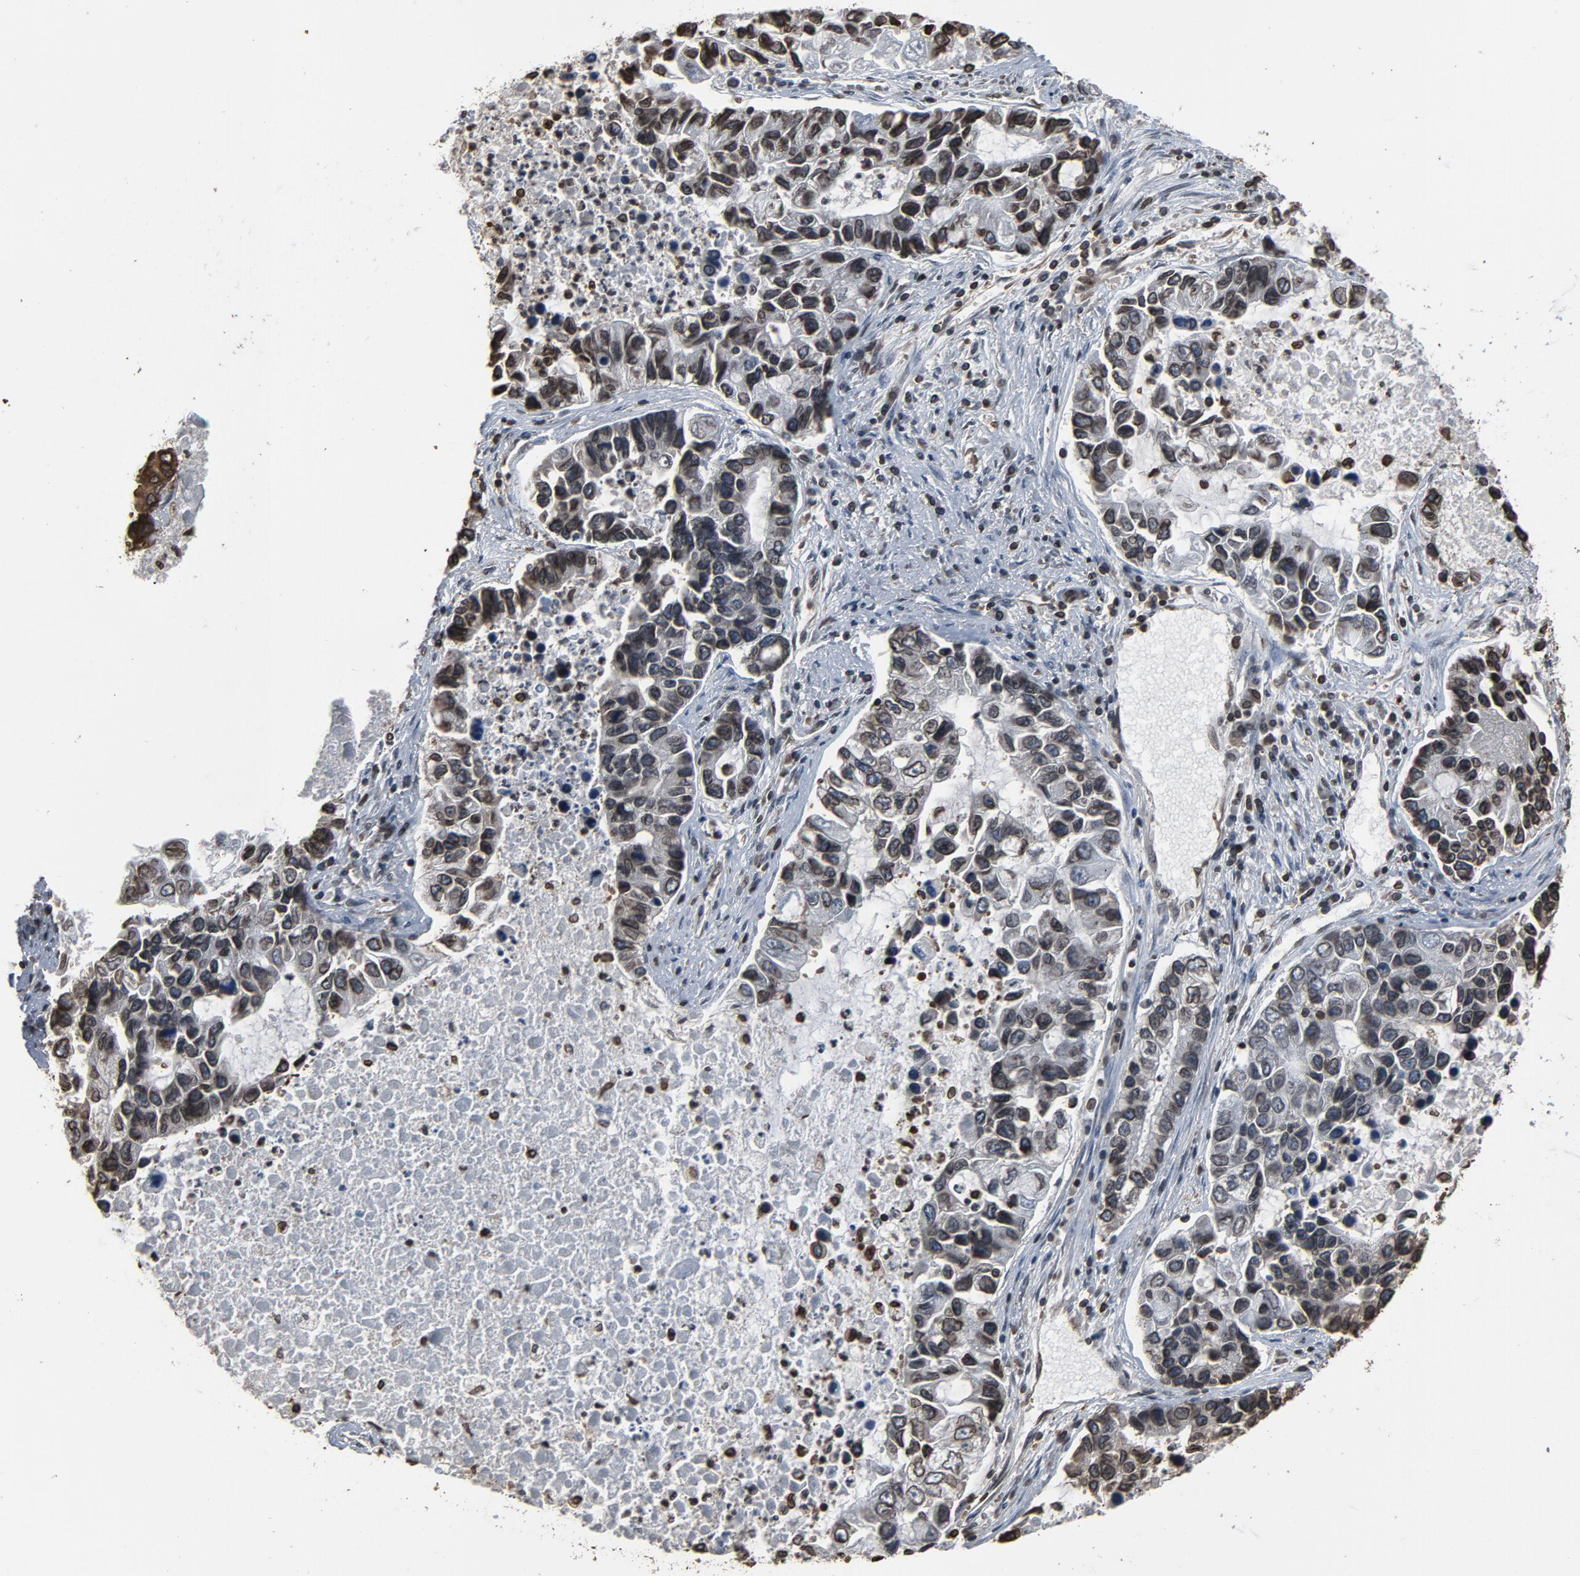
{"staining": {"intensity": "moderate", "quantity": ">75%", "location": "cytoplasmic/membranous,nuclear"}, "tissue": "lung cancer", "cell_type": "Tumor cells", "image_type": "cancer", "snomed": [{"axis": "morphology", "description": "Adenocarcinoma, NOS"}, {"axis": "topography", "description": "Lung"}], "caption": "Adenocarcinoma (lung) stained with immunohistochemistry displays moderate cytoplasmic/membranous and nuclear staining in approximately >75% of tumor cells. (IHC, brightfield microscopy, high magnification).", "gene": "UBE2D1", "patient": {"sex": "female", "age": 51}}